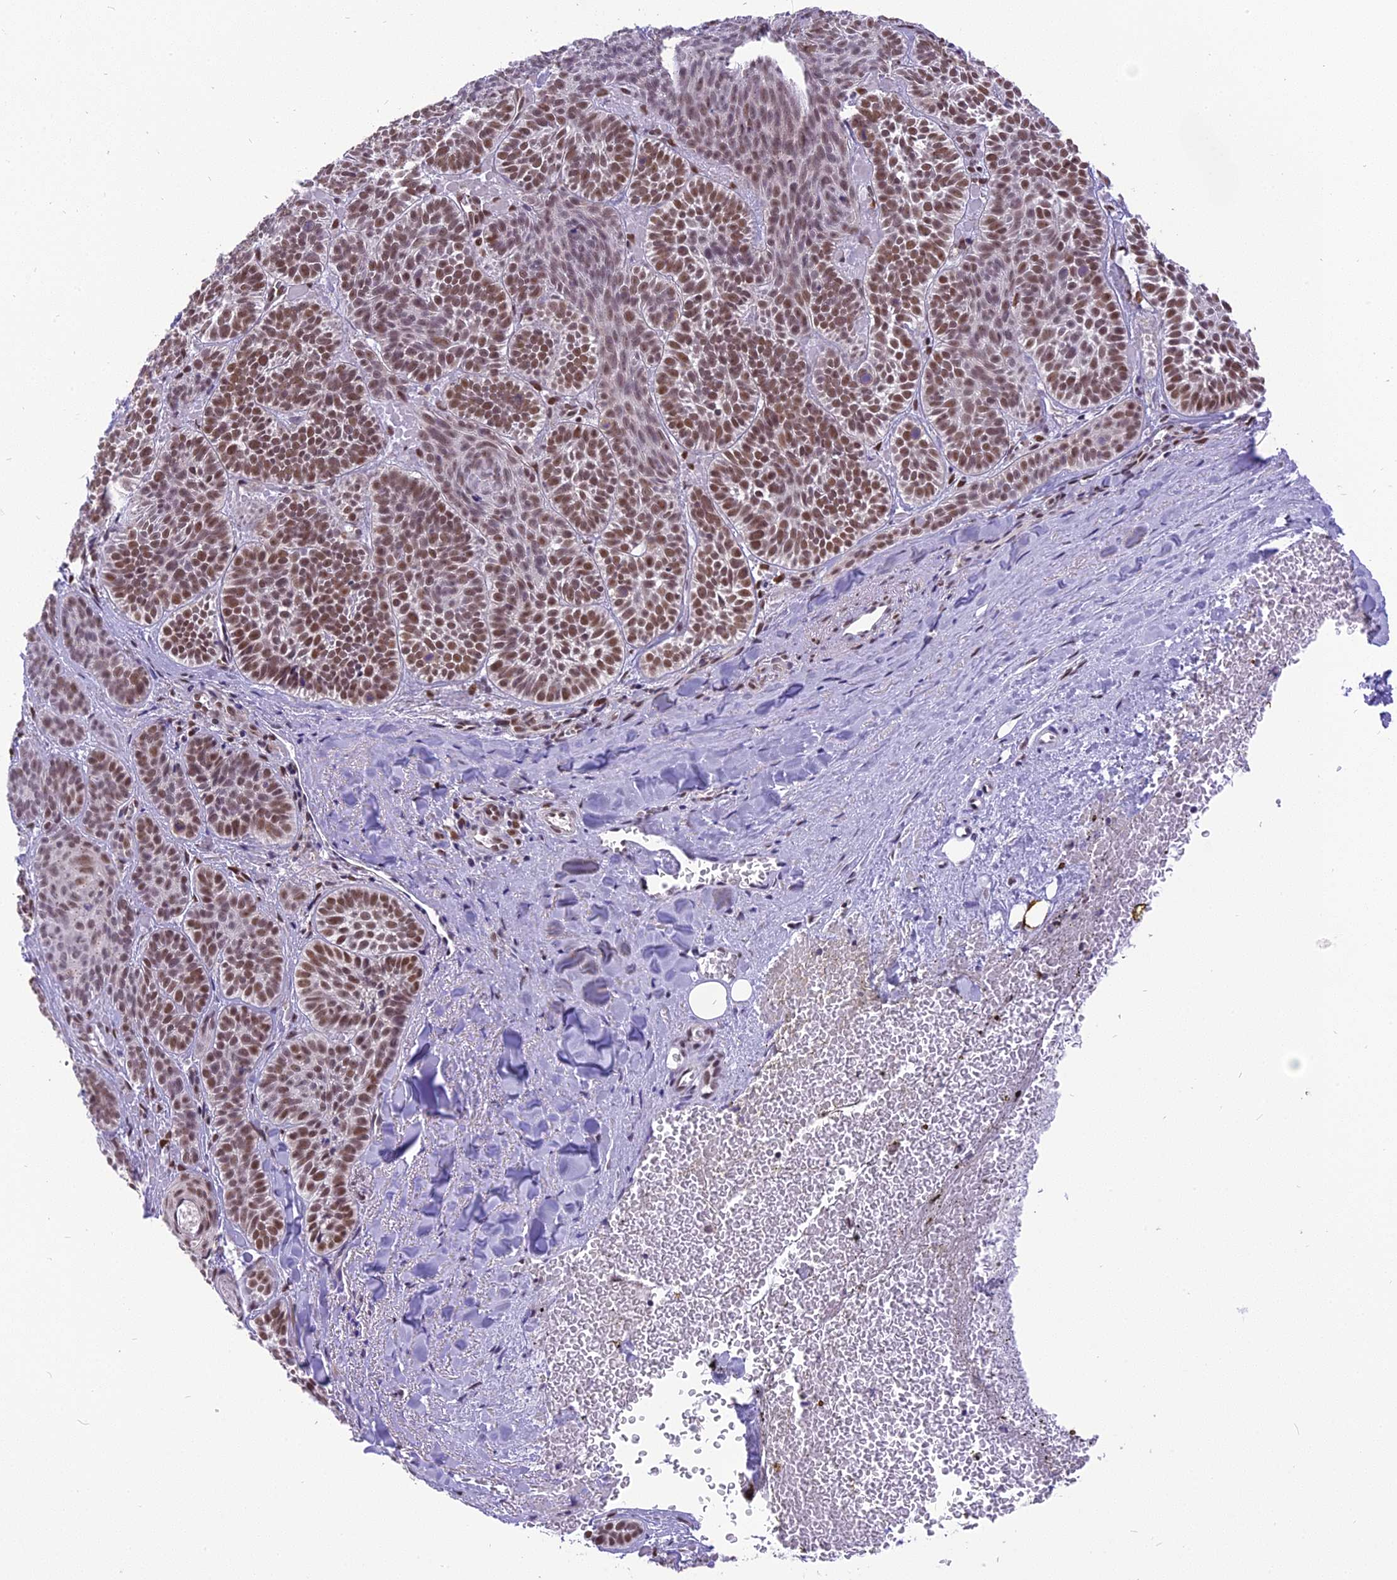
{"staining": {"intensity": "moderate", "quantity": ">75%", "location": "nuclear"}, "tissue": "skin cancer", "cell_type": "Tumor cells", "image_type": "cancer", "snomed": [{"axis": "morphology", "description": "Basal cell carcinoma"}, {"axis": "topography", "description": "Skin"}], "caption": "Protein expression analysis of skin cancer exhibits moderate nuclear positivity in about >75% of tumor cells.", "gene": "IRF2BP1", "patient": {"sex": "male", "age": 85}}